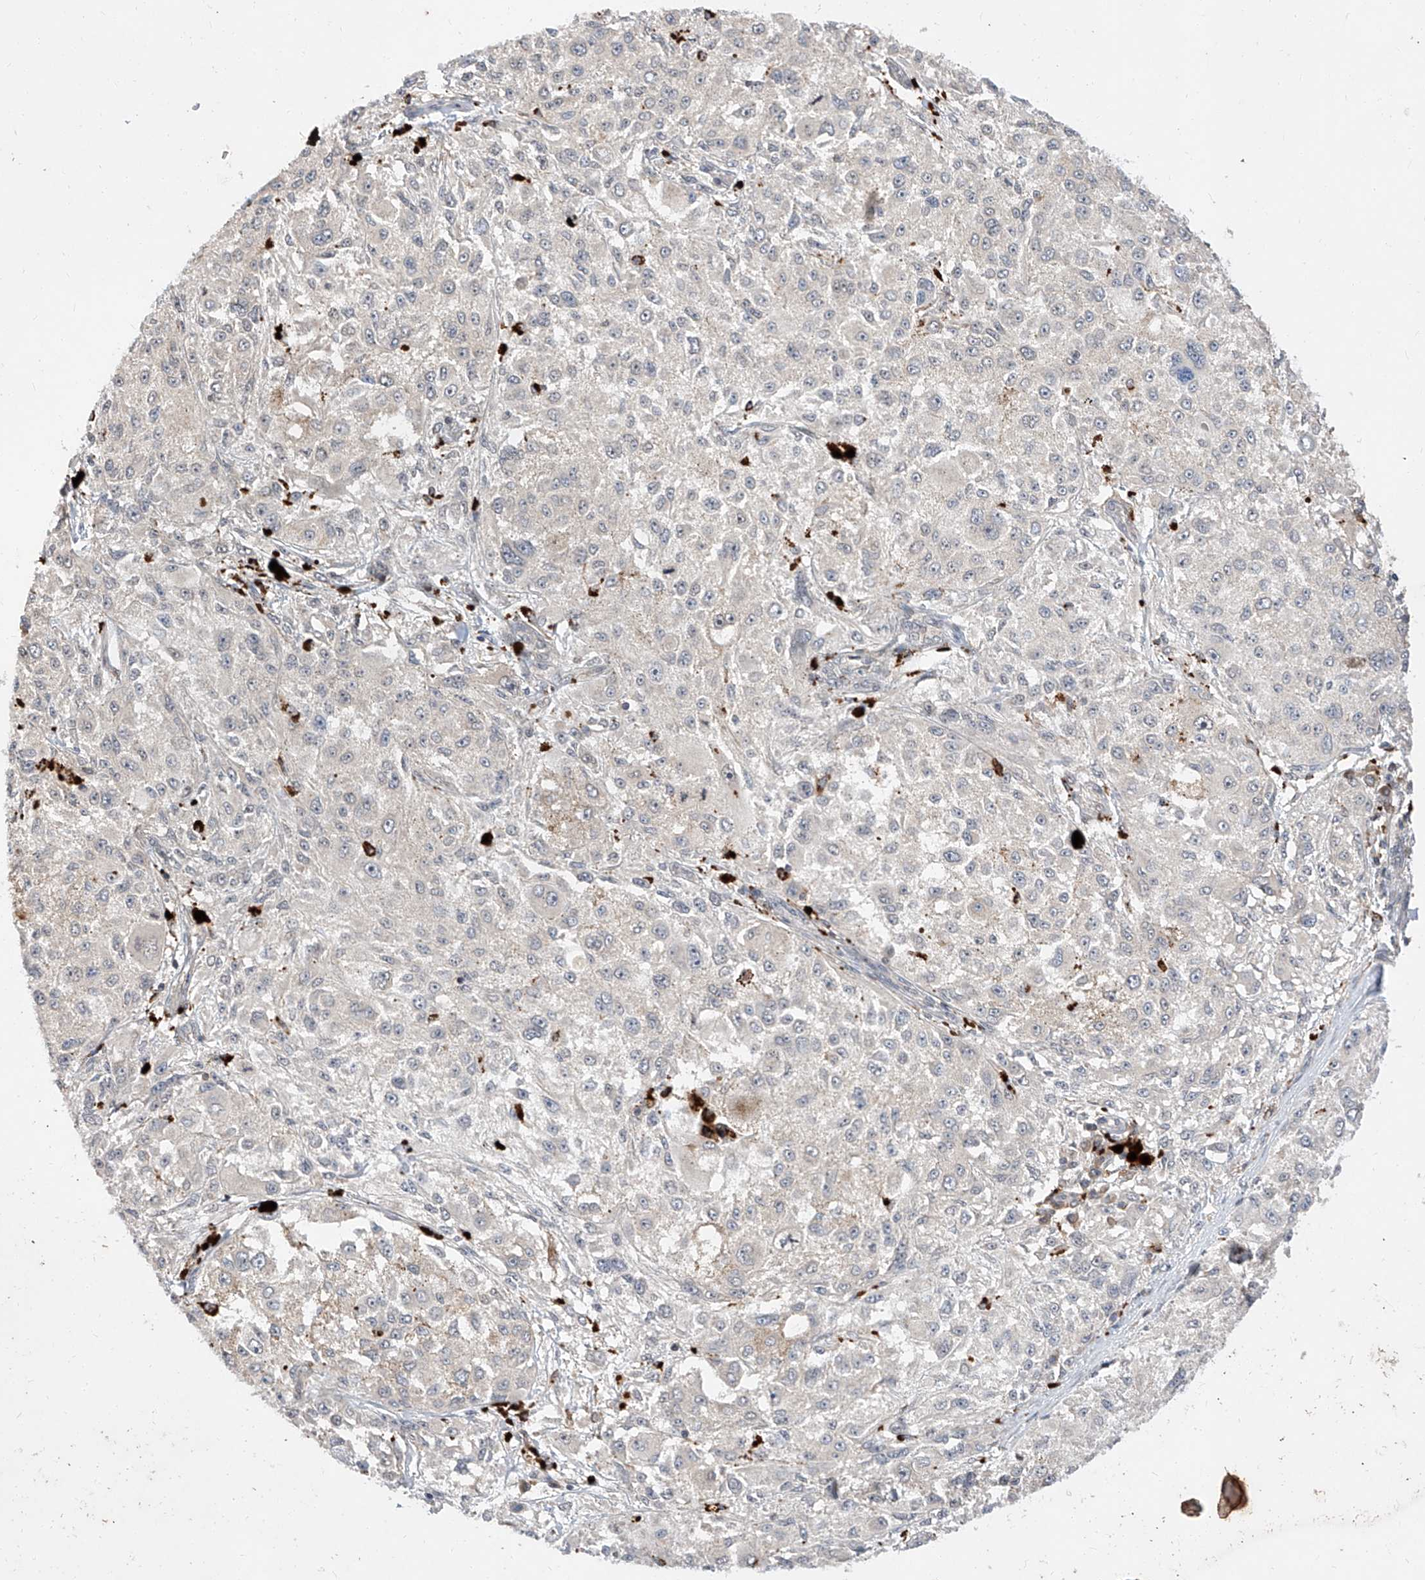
{"staining": {"intensity": "negative", "quantity": "none", "location": "none"}, "tissue": "melanoma", "cell_type": "Tumor cells", "image_type": "cancer", "snomed": [{"axis": "morphology", "description": "Necrosis, NOS"}, {"axis": "morphology", "description": "Malignant melanoma, NOS"}, {"axis": "topography", "description": "Skin"}], "caption": "This is an immunohistochemistry image of melanoma. There is no expression in tumor cells.", "gene": "DIRAS3", "patient": {"sex": "female", "age": 87}}